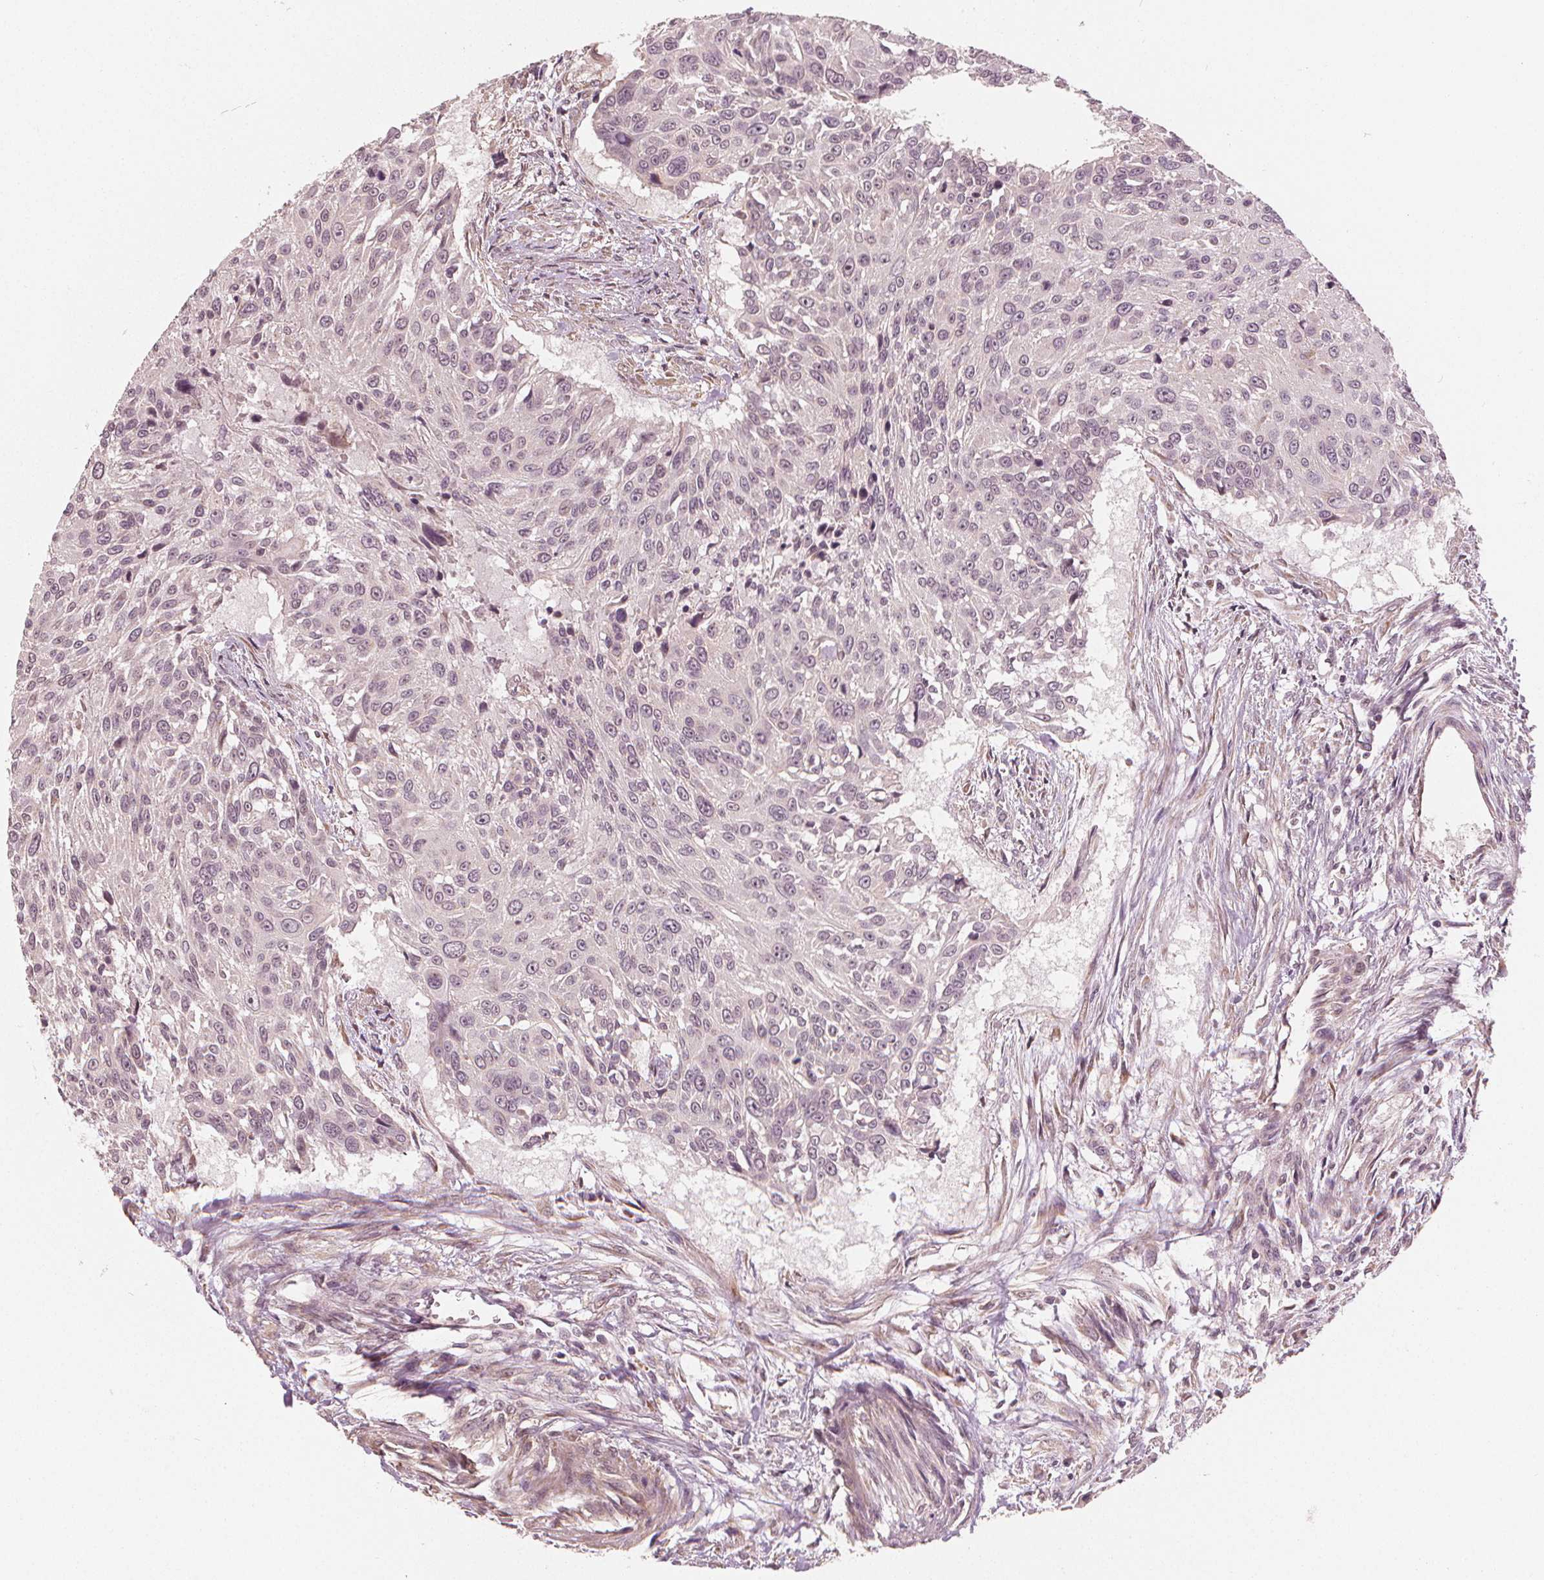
{"staining": {"intensity": "negative", "quantity": "none", "location": "none"}, "tissue": "urothelial cancer", "cell_type": "Tumor cells", "image_type": "cancer", "snomed": [{"axis": "morphology", "description": "Urothelial carcinoma, NOS"}, {"axis": "topography", "description": "Urinary bladder"}], "caption": "Immunohistochemistry of transitional cell carcinoma demonstrates no expression in tumor cells.", "gene": "CLBA1", "patient": {"sex": "male", "age": 55}}